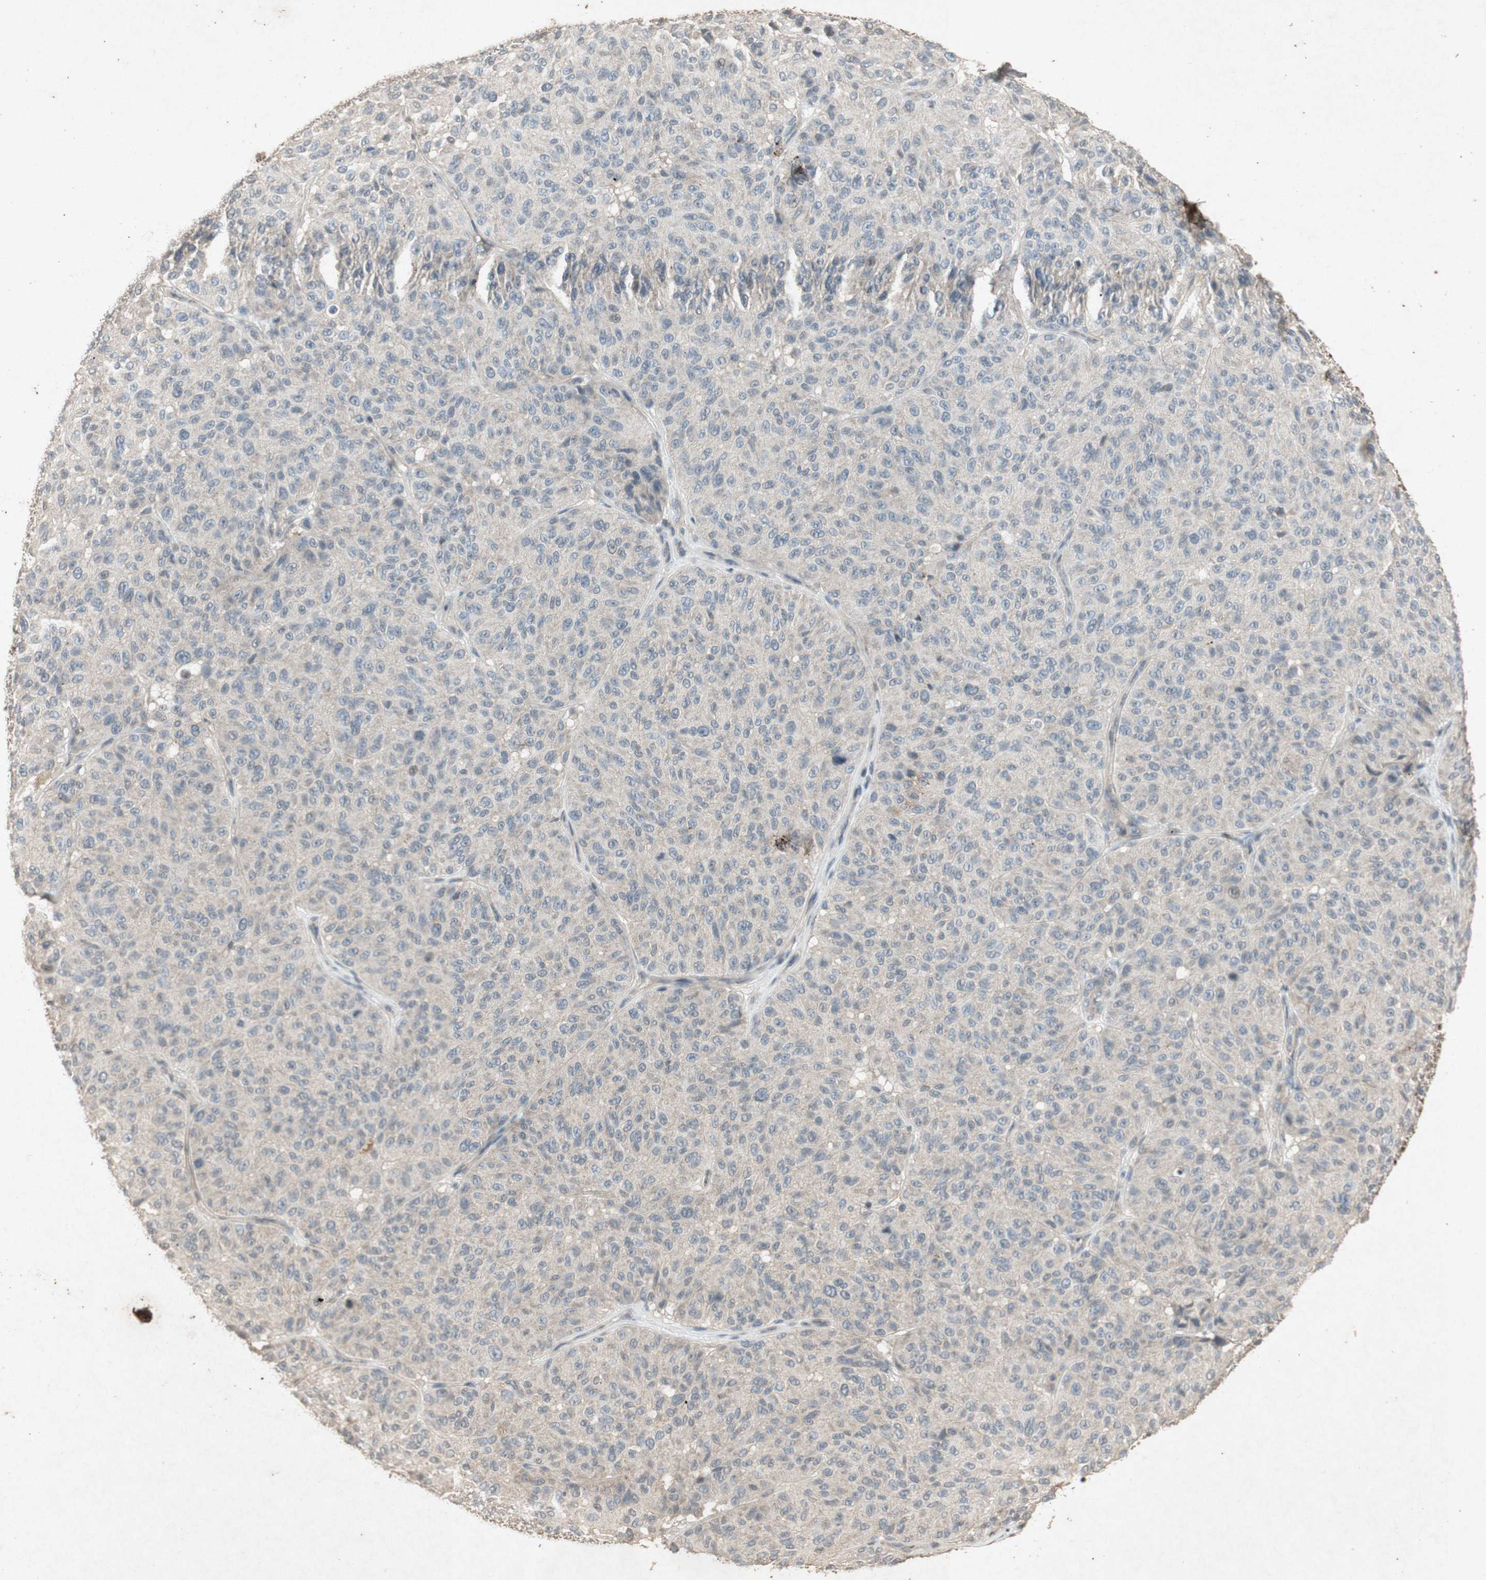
{"staining": {"intensity": "weak", "quantity": ">75%", "location": "cytoplasmic/membranous"}, "tissue": "melanoma", "cell_type": "Tumor cells", "image_type": "cancer", "snomed": [{"axis": "morphology", "description": "Malignant melanoma, NOS"}, {"axis": "topography", "description": "Skin"}], "caption": "A low amount of weak cytoplasmic/membranous positivity is seen in about >75% of tumor cells in melanoma tissue.", "gene": "MSRB1", "patient": {"sex": "female", "age": 46}}